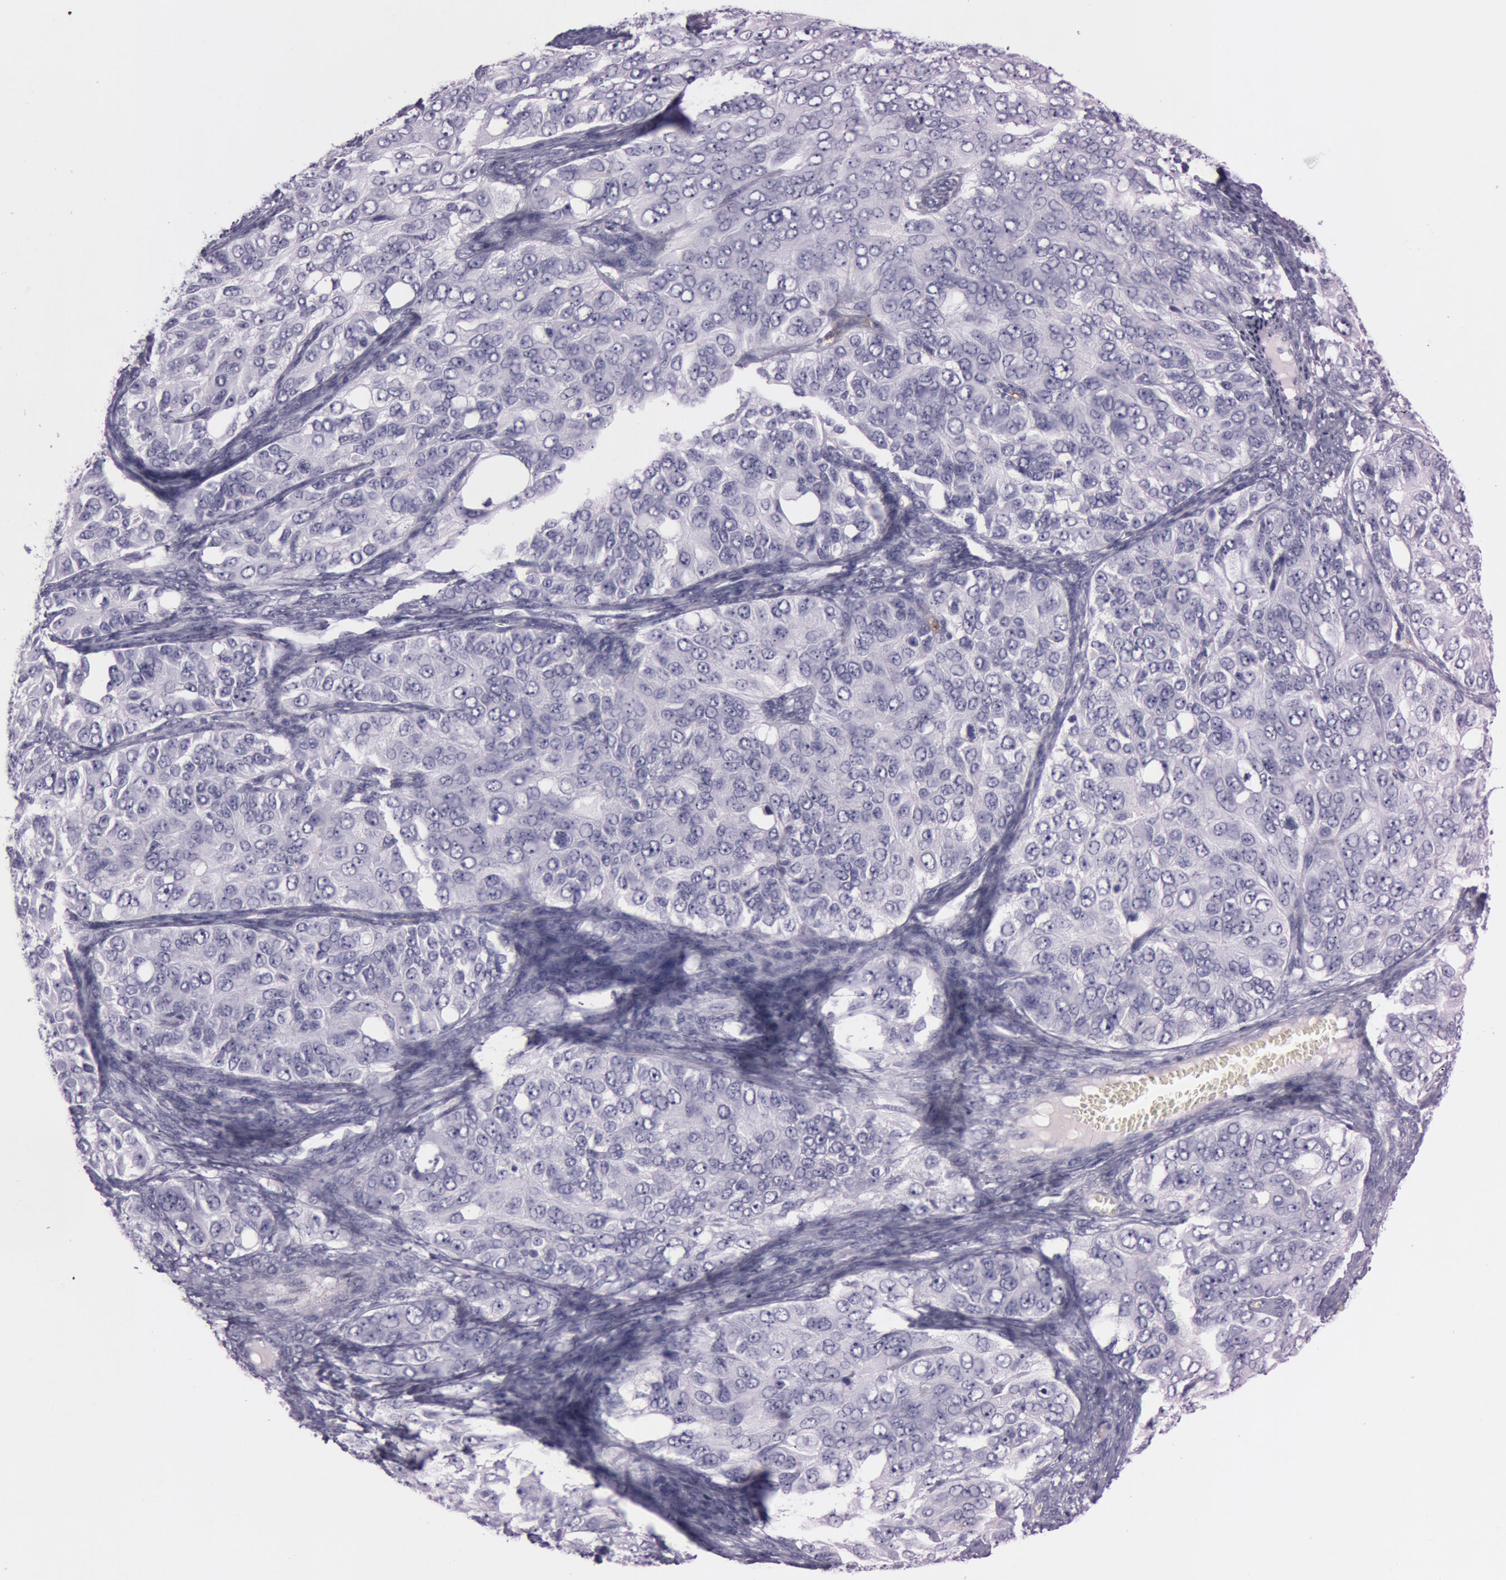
{"staining": {"intensity": "negative", "quantity": "none", "location": "none"}, "tissue": "ovarian cancer", "cell_type": "Tumor cells", "image_type": "cancer", "snomed": [{"axis": "morphology", "description": "Carcinoma, endometroid"}, {"axis": "topography", "description": "Ovary"}], "caption": "This histopathology image is of ovarian cancer (endometroid carcinoma) stained with immunohistochemistry to label a protein in brown with the nuclei are counter-stained blue. There is no expression in tumor cells.", "gene": "FOLH1", "patient": {"sex": "female", "age": 51}}